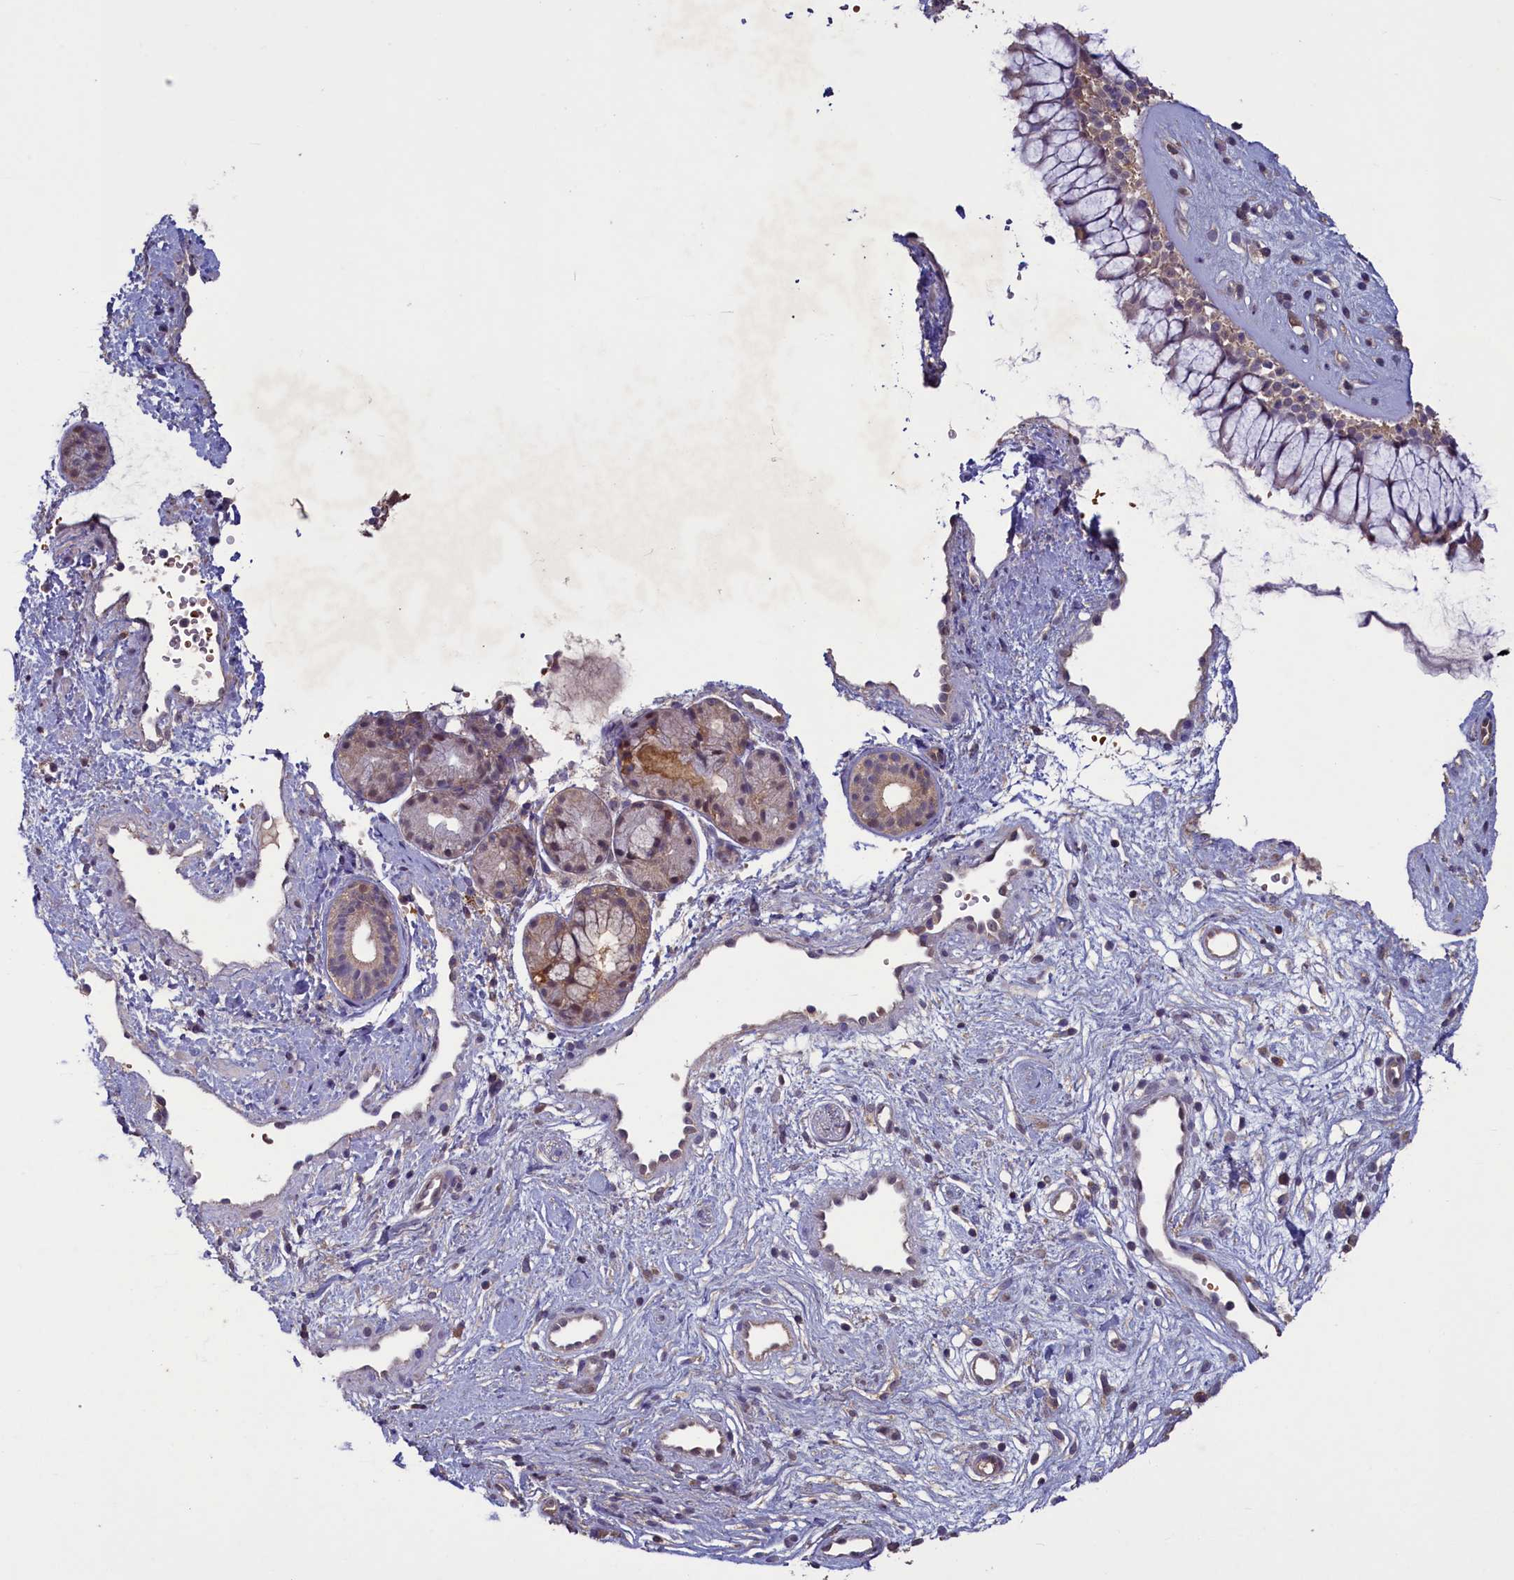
{"staining": {"intensity": "weak", "quantity": "25%-75%", "location": "cytoplasmic/membranous"}, "tissue": "nasopharynx", "cell_type": "Respiratory epithelial cells", "image_type": "normal", "snomed": [{"axis": "morphology", "description": "Normal tissue, NOS"}, {"axis": "topography", "description": "Nasopharynx"}], "caption": "The photomicrograph shows immunohistochemical staining of normal nasopharynx. There is weak cytoplasmic/membranous positivity is appreciated in about 25%-75% of respiratory epithelial cells.", "gene": "NUBP1", "patient": {"sex": "male", "age": 32}}